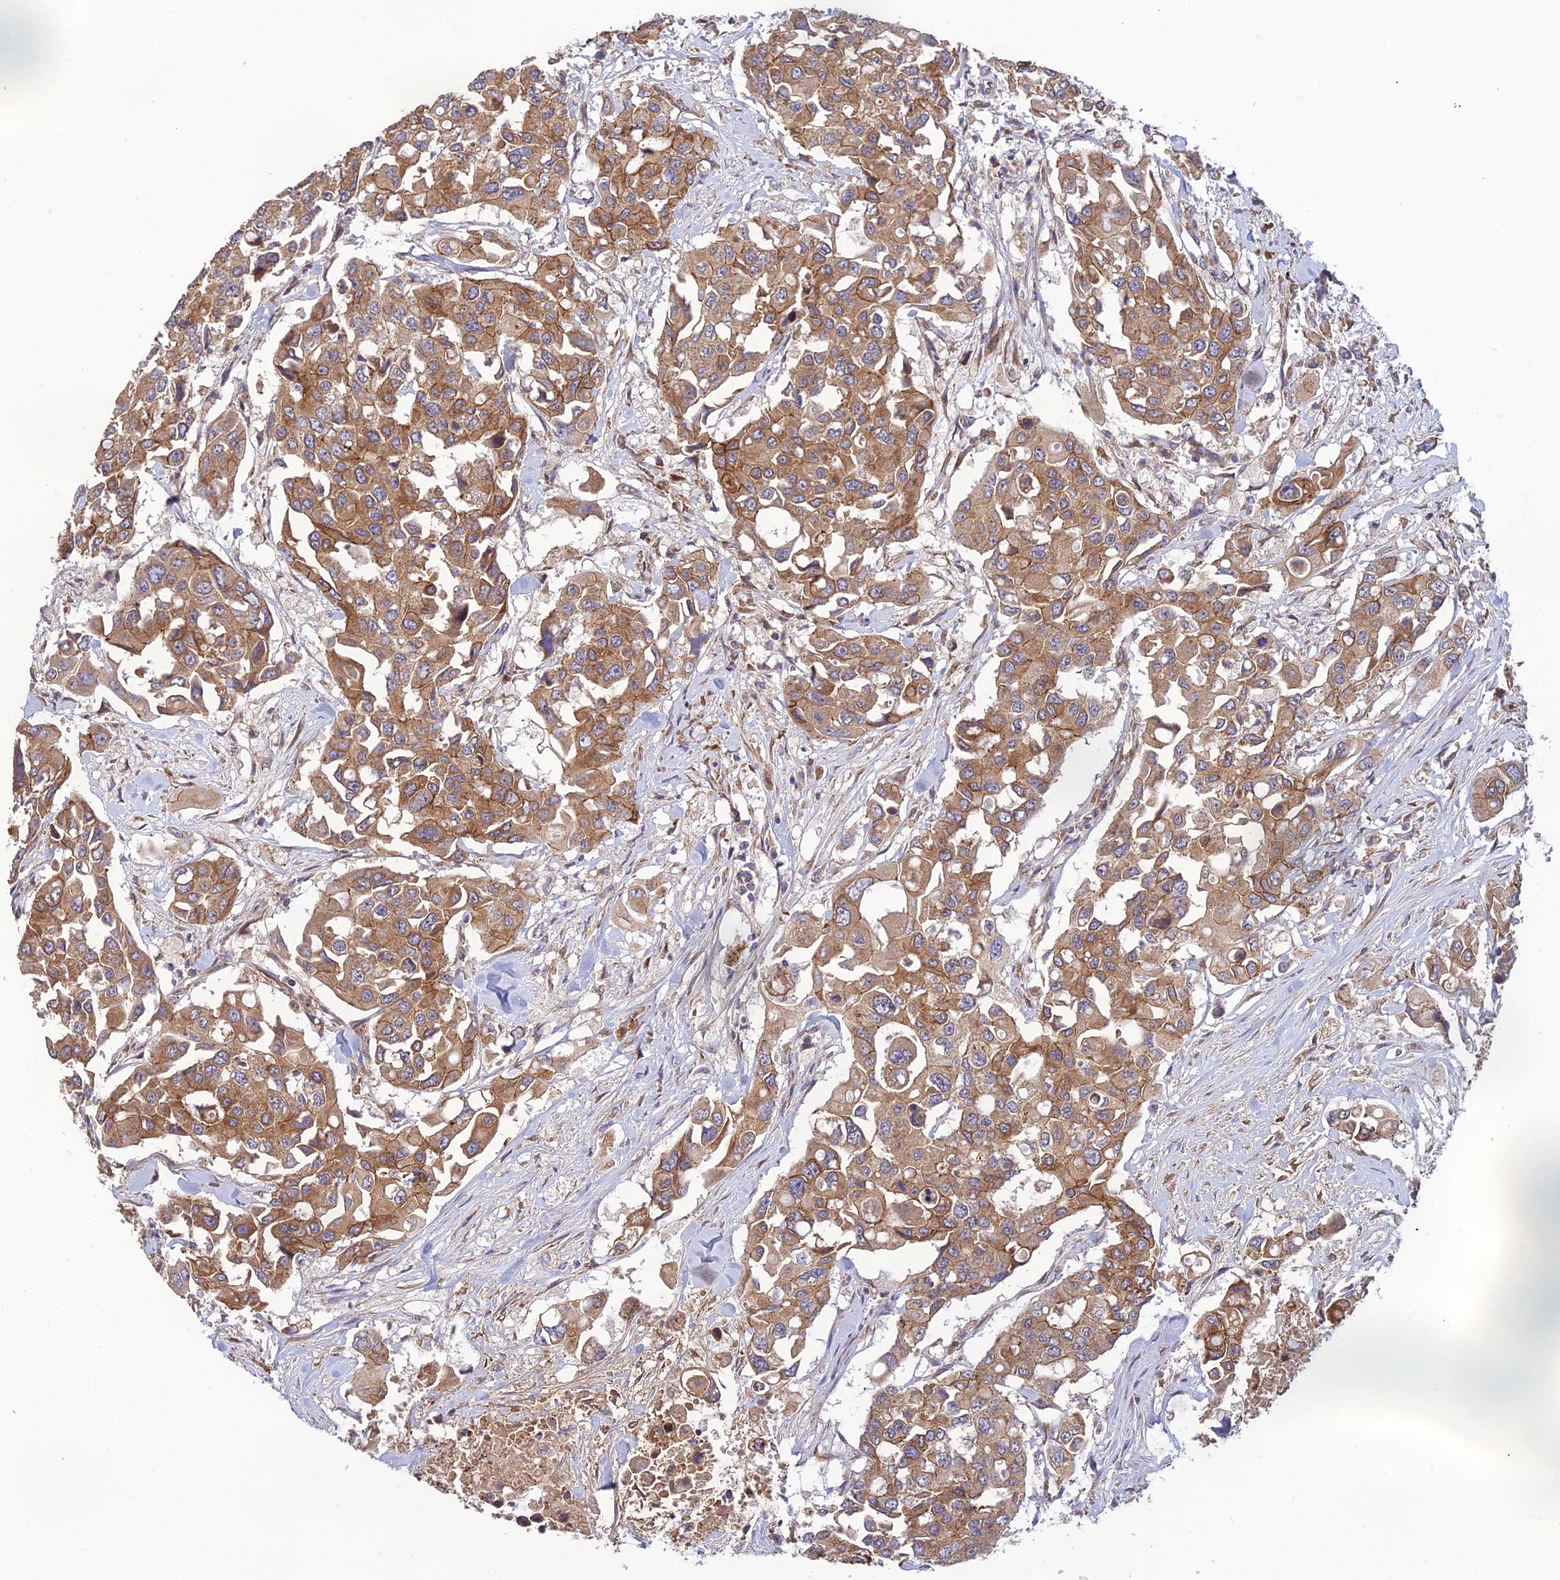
{"staining": {"intensity": "moderate", "quantity": ">75%", "location": "cytoplasmic/membranous"}, "tissue": "colorectal cancer", "cell_type": "Tumor cells", "image_type": "cancer", "snomed": [{"axis": "morphology", "description": "Adenocarcinoma, NOS"}, {"axis": "topography", "description": "Colon"}], "caption": "Colorectal adenocarcinoma tissue exhibits moderate cytoplasmic/membranous staining in about >75% of tumor cells, visualized by immunohistochemistry. Nuclei are stained in blue.", "gene": "MRNIP", "patient": {"sex": "male", "age": 77}}